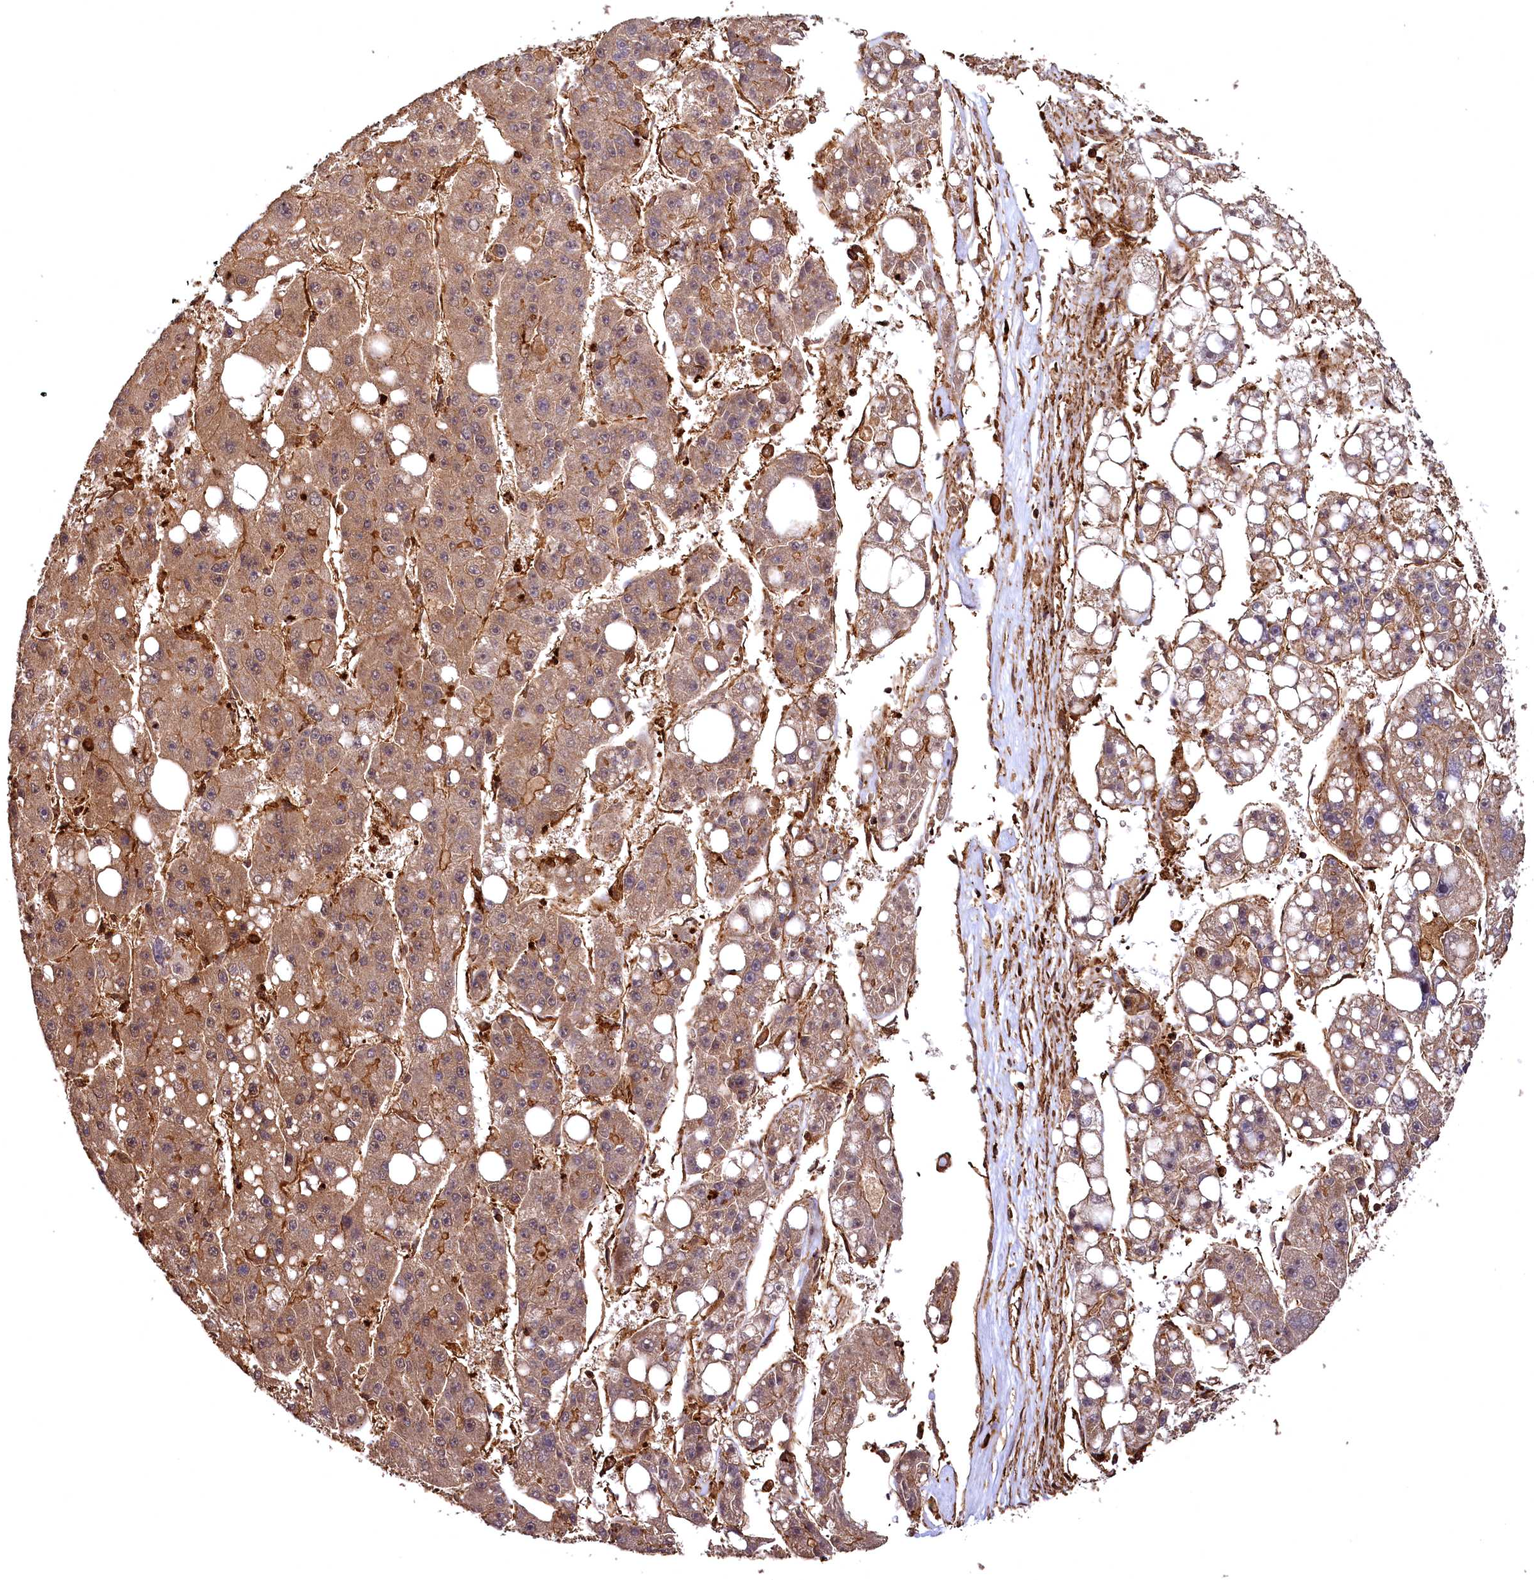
{"staining": {"intensity": "moderate", "quantity": ">75%", "location": "cytoplasmic/membranous"}, "tissue": "liver cancer", "cell_type": "Tumor cells", "image_type": "cancer", "snomed": [{"axis": "morphology", "description": "Carcinoma, Hepatocellular, NOS"}, {"axis": "topography", "description": "Liver"}], "caption": "Hepatocellular carcinoma (liver) tissue displays moderate cytoplasmic/membranous staining in about >75% of tumor cells", "gene": "STUB1", "patient": {"sex": "female", "age": 61}}